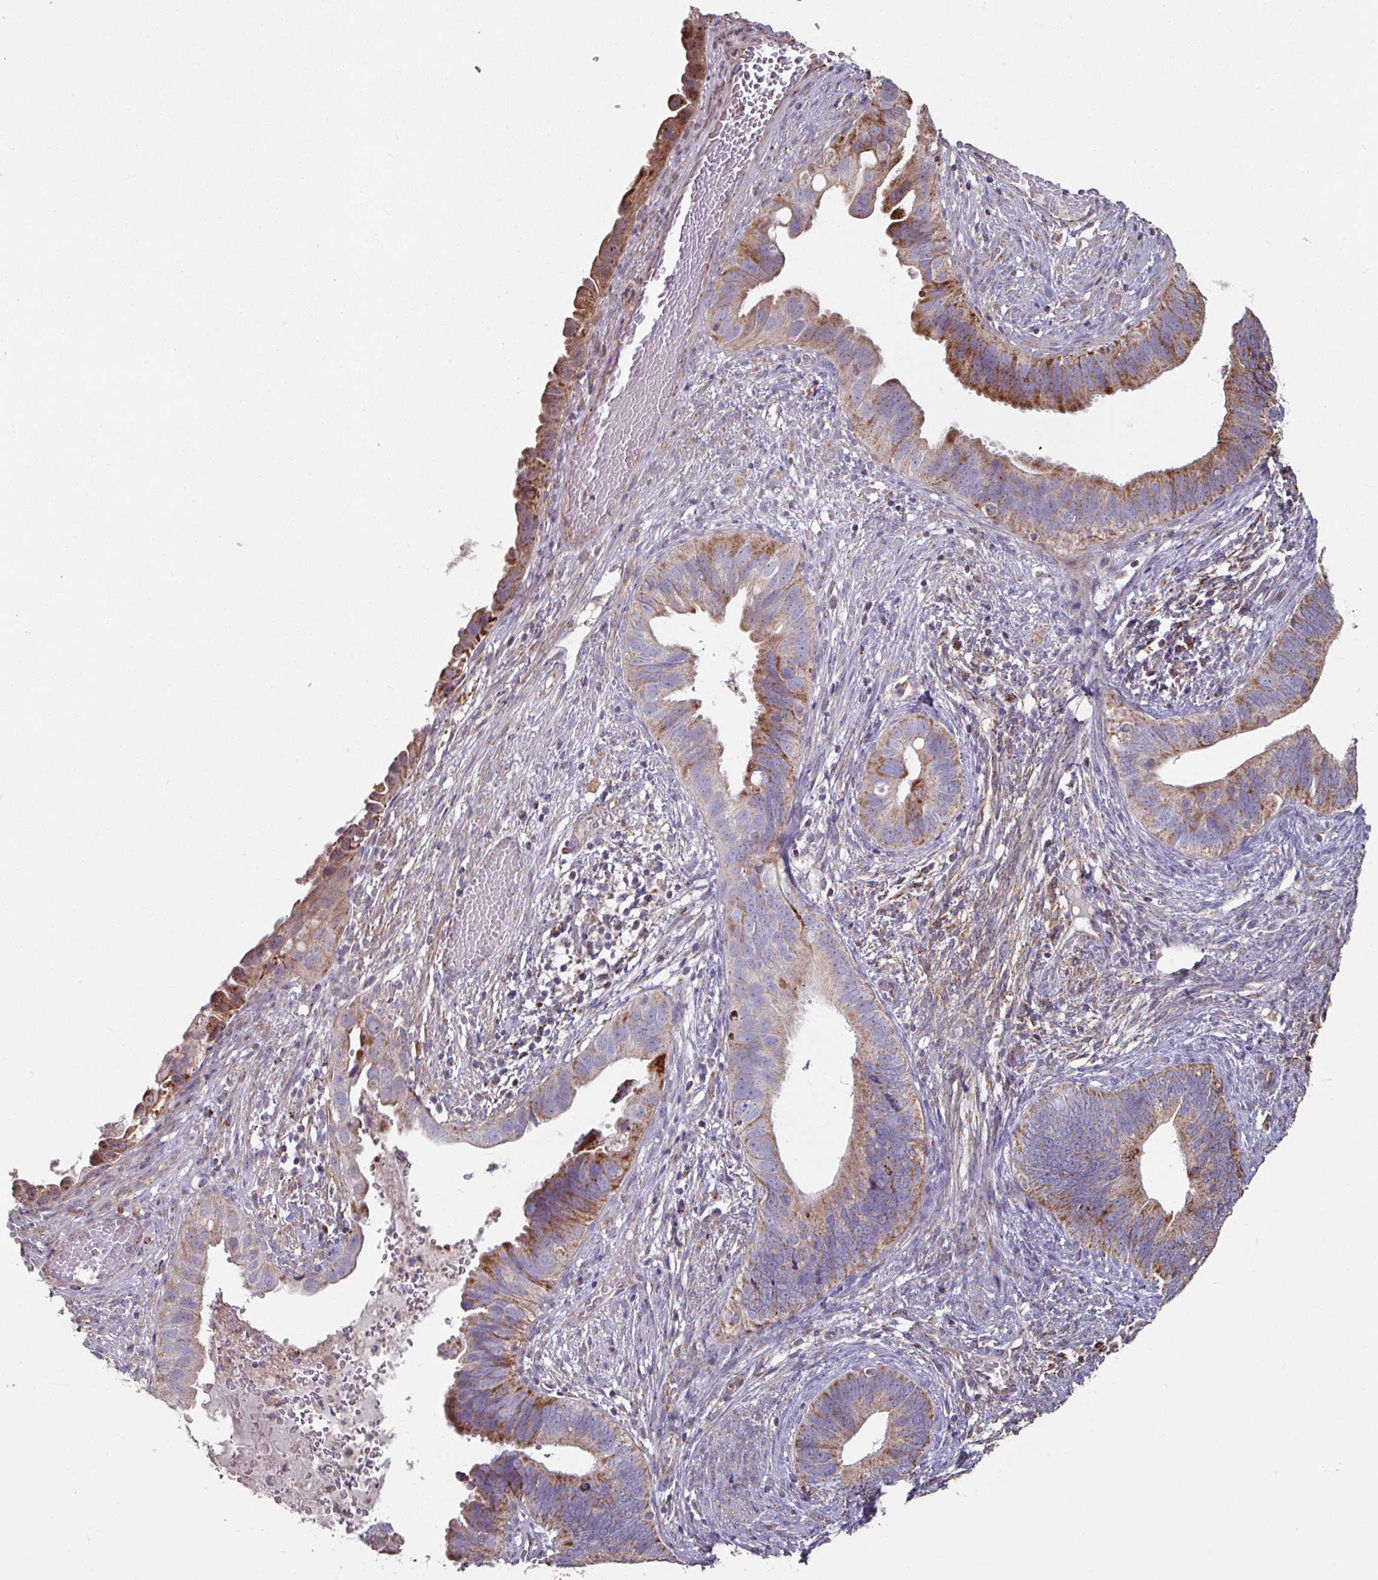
{"staining": {"intensity": "moderate", "quantity": "25%-75%", "location": "cytoplasmic/membranous"}, "tissue": "cervical cancer", "cell_type": "Tumor cells", "image_type": "cancer", "snomed": [{"axis": "morphology", "description": "Adenocarcinoma, NOS"}, {"axis": "topography", "description": "Cervix"}], "caption": "Protein expression analysis of human cervical cancer (adenocarcinoma) reveals moderate cytoplasmic/membranous staining in about 25%-75% of tumor cells.", "gene": "OR2D3", "patient": {"sex": "female", "age": 42}}